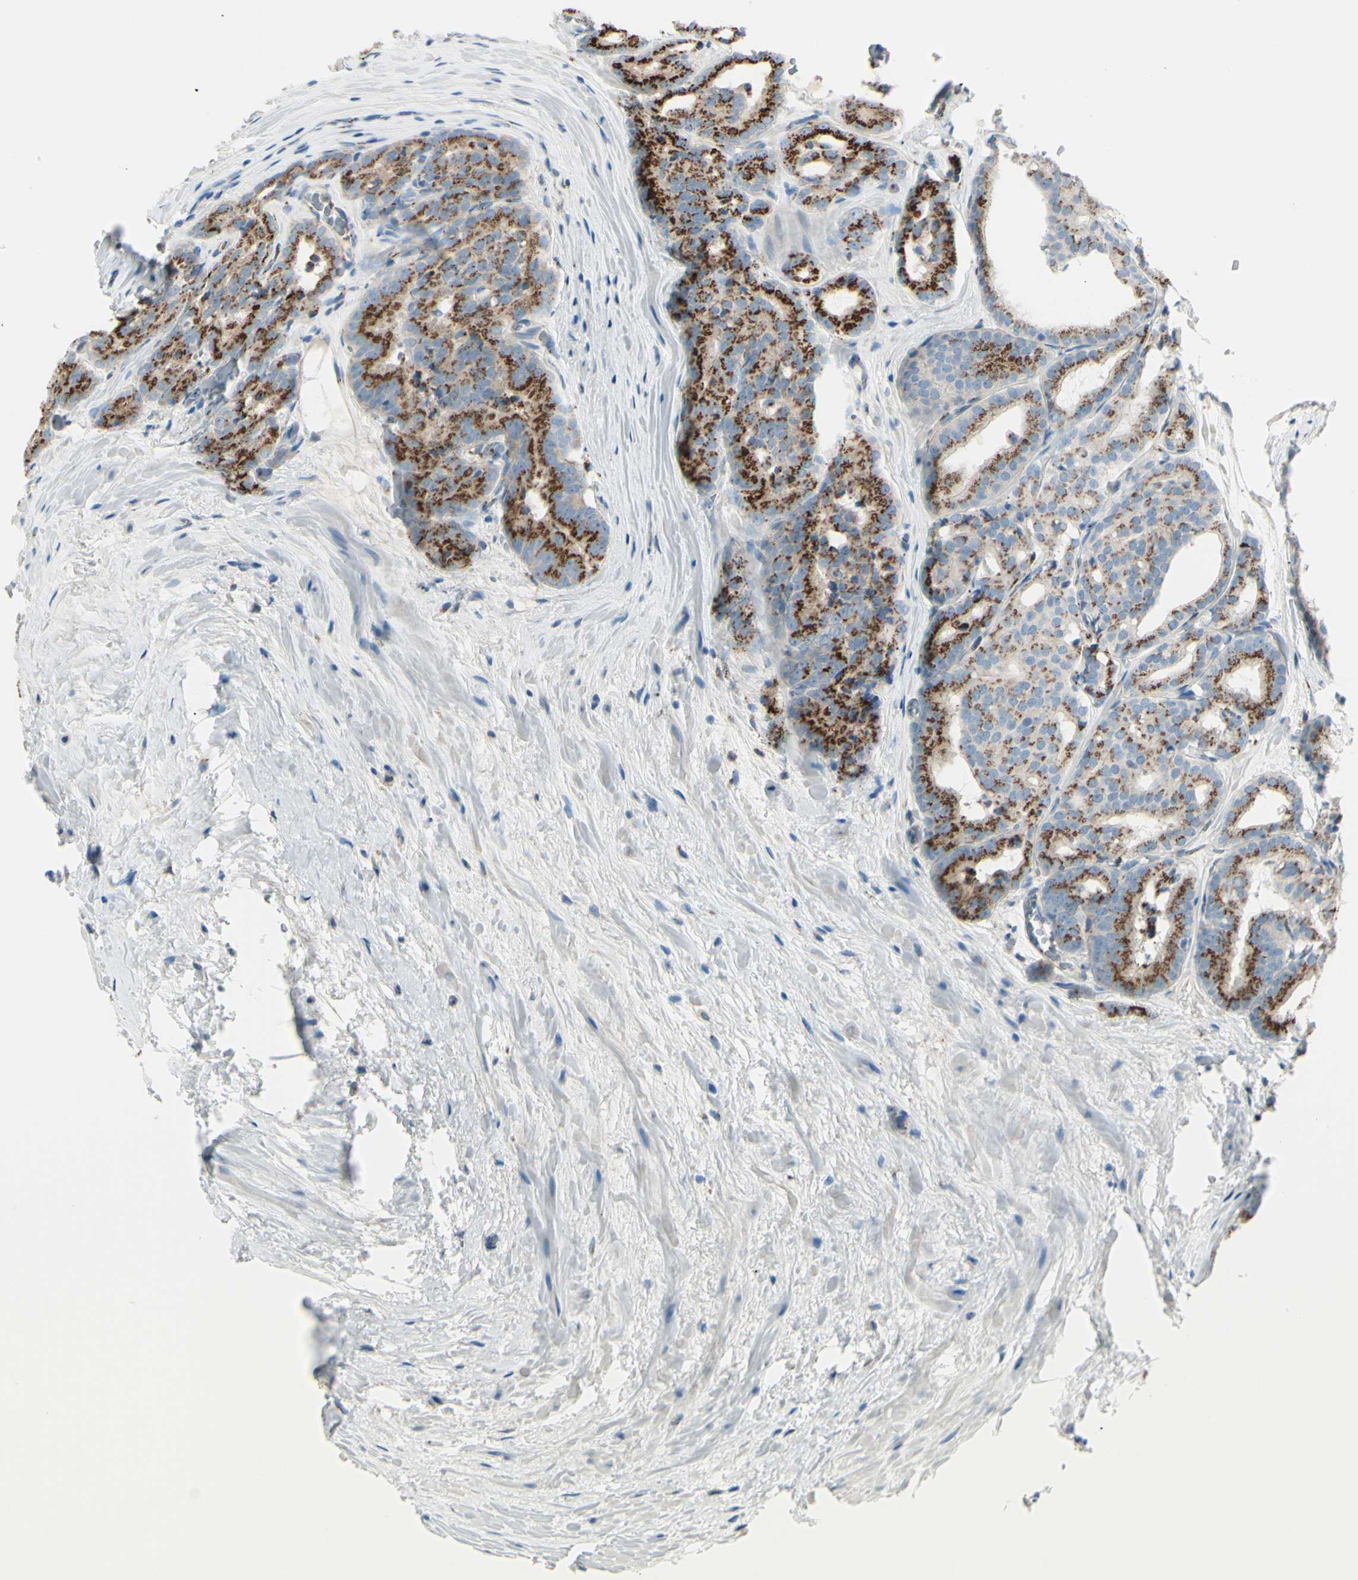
{"staining": {"intensity": "strong", "quantity": ">75%", "location": "cytoplasmic/membranous"}, "tissue": "prostate cancer", "cell_type": "Tumor cells", "image_type": "cancer", "snomed": [{"axis": "morphology", "description": "Adenocarcinoma, High grade"}, {"axis": "topography", "description": "Prostate"}], "caption": "Protein expression analysis of human prostate cancer reveals strong cytoplasmic/membranous positivity in about >75% of tumor cells. (IHC, brightfield microscopy, high magnification).", "gene": "B4GALT1", "patient": {"sex": "male", "age": 64}}